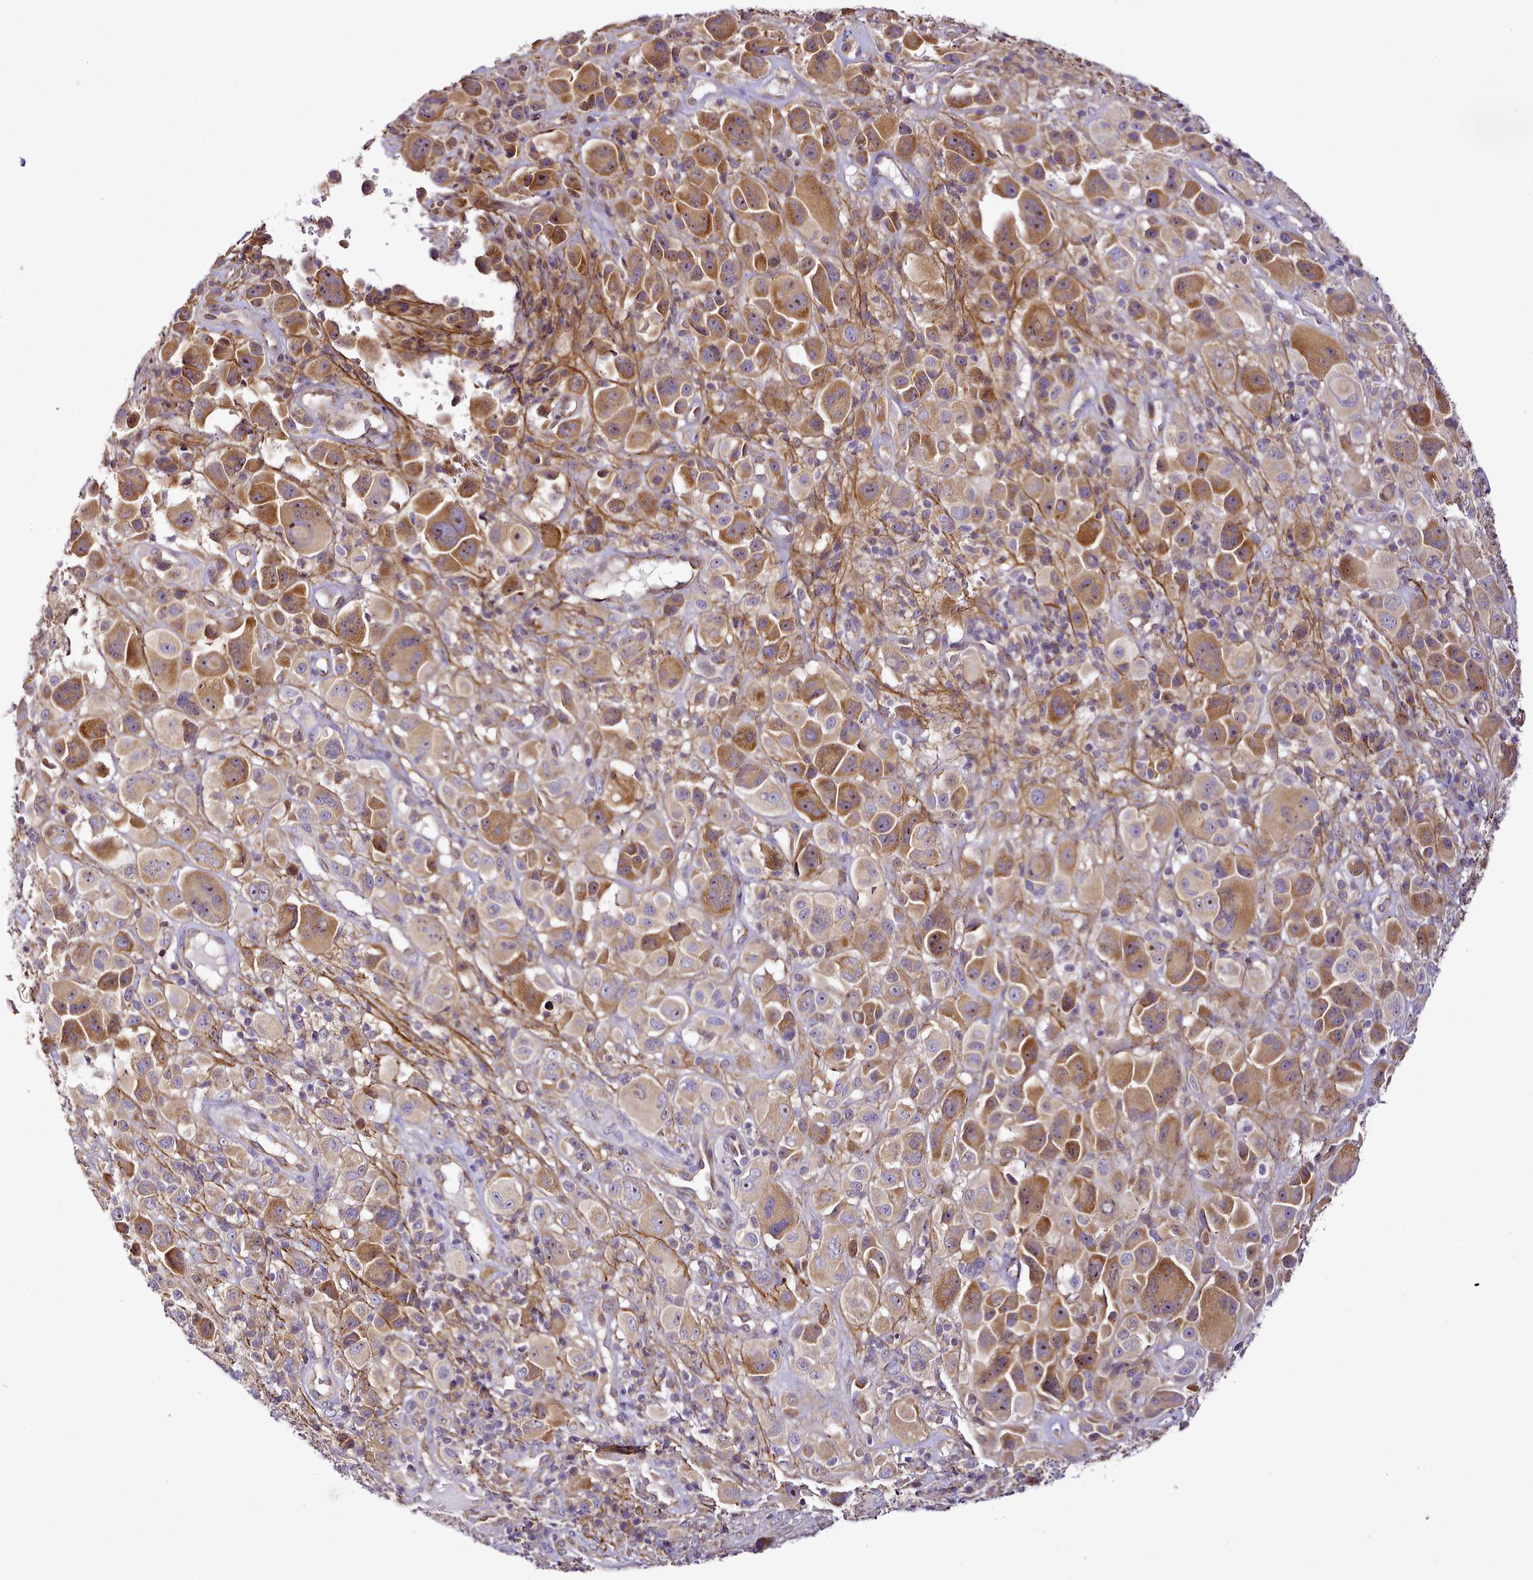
{"staining": {"intensity": "moderate", "quantity": "25%-75%", "location": "cytoplasmic/membranous"}, "tissue": "melanoma", "cell_type": "Tumor cells", "image_type": "cancer", "snomed": [{"axis": "morphology", "description": "Malignant melanoma, NOS"}, {"axis": "topography", "description": "Skin of trunk"}], "caption": "The histopathology image demonstrates a brown stain indicating the presence of a protein in the cytoplasmic/membranous of tumor cells in melanoma.", "gene": "NBPF1", "patient": {"sex": "male", "age": 71}}